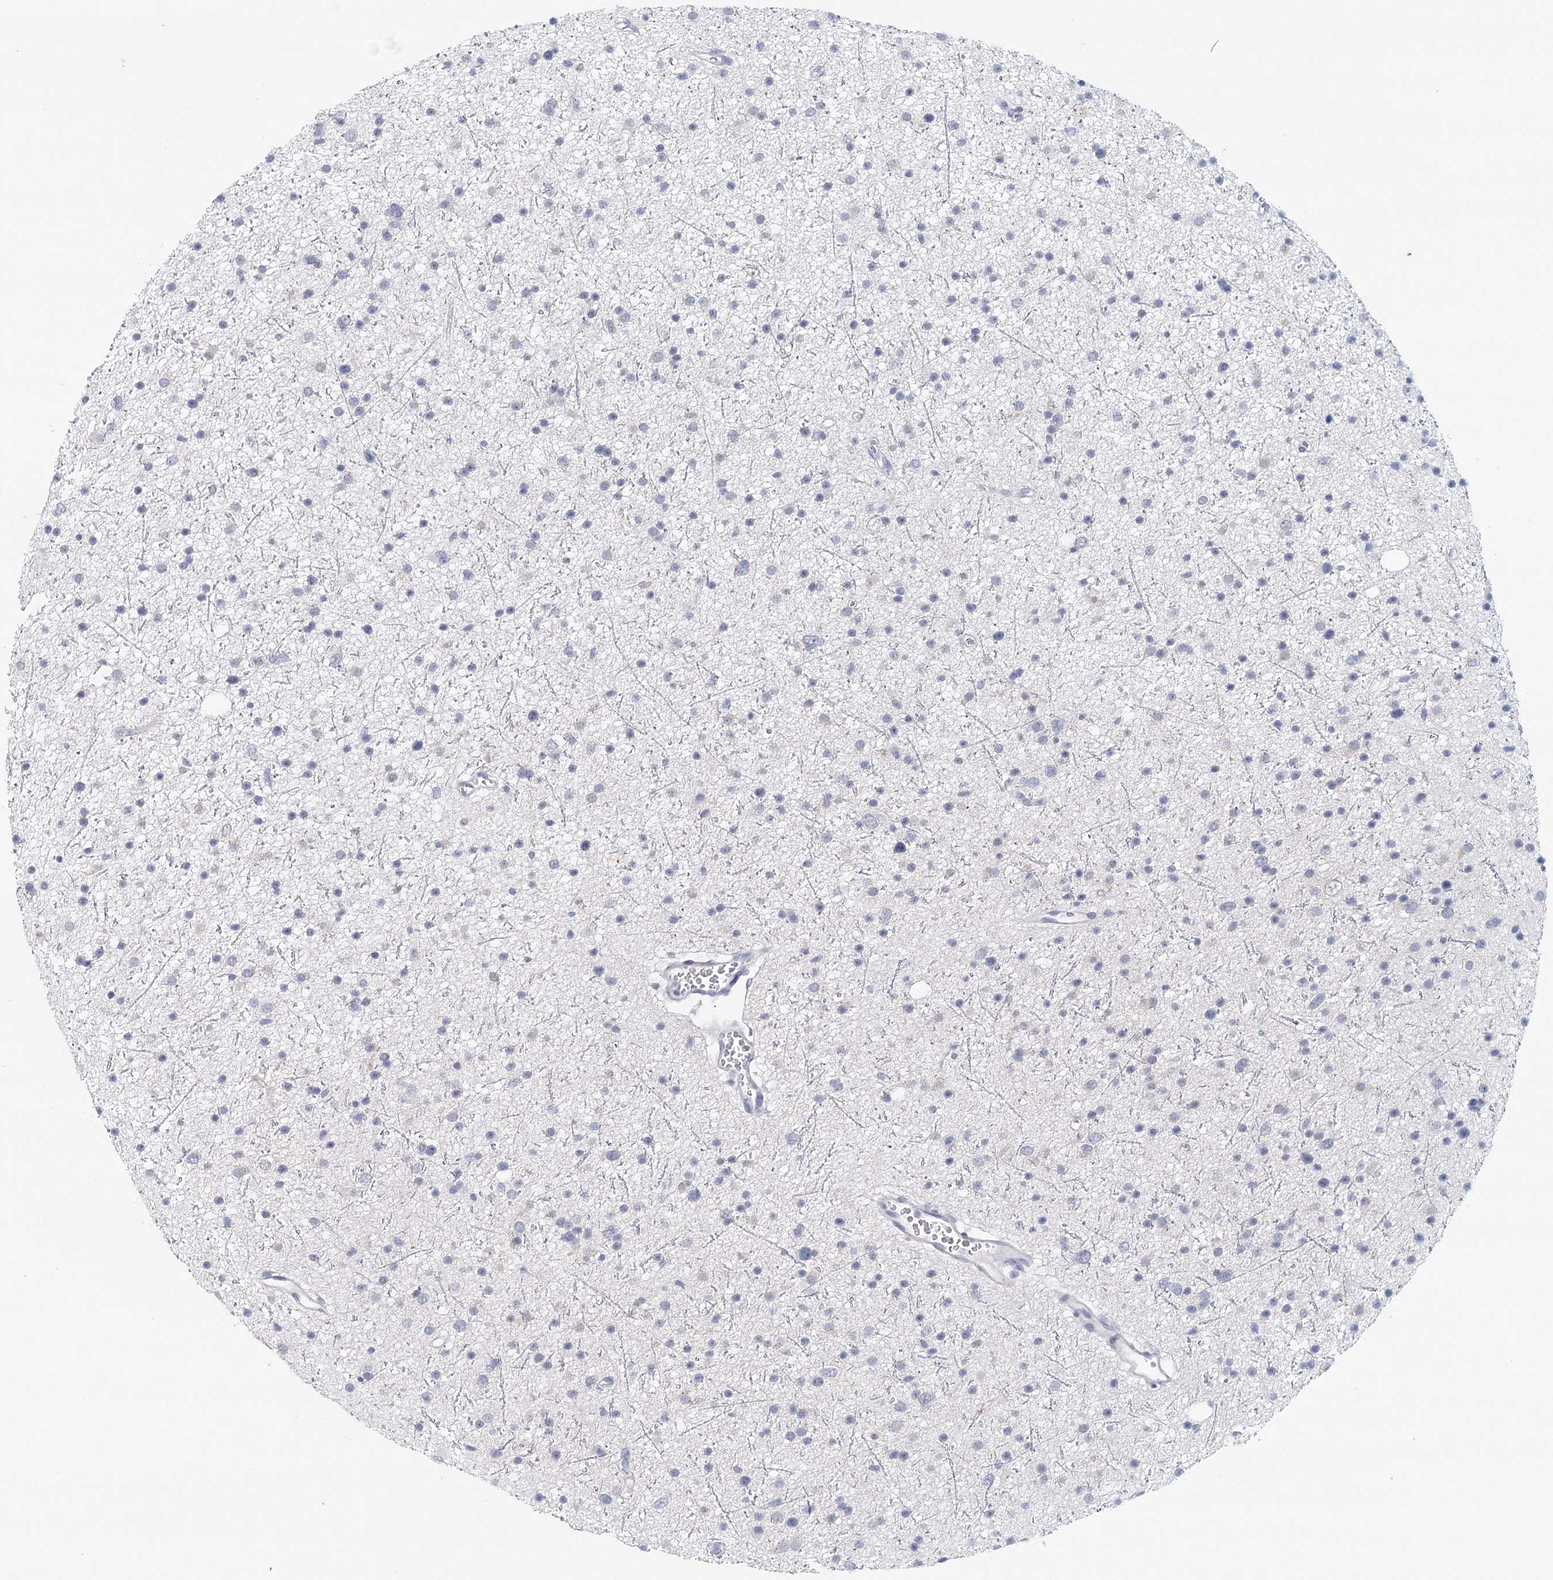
{"staining": {"intensity": "negative", "quantity": "none", "location": "none"}, "tissue": "glioma", "cell_type": "Tumor cells", "image_type": "cancer", "snomed": [{"axis": "morphology", "description": "Glioma, malignant, Low grade"}, {"axis": "topography", "description": "Cerebral cortex"}], "caption": "This is a micrograph of immunohistochemistry staining of low-grade glioma (malignant), which shows no expression in tumor cells. The staining is performed using DAB brown chromogen with nuclei counter-stained in using hematoxylin.", "gene": "HSPA4L", "patient": {"sex": "female", "age": 39}}